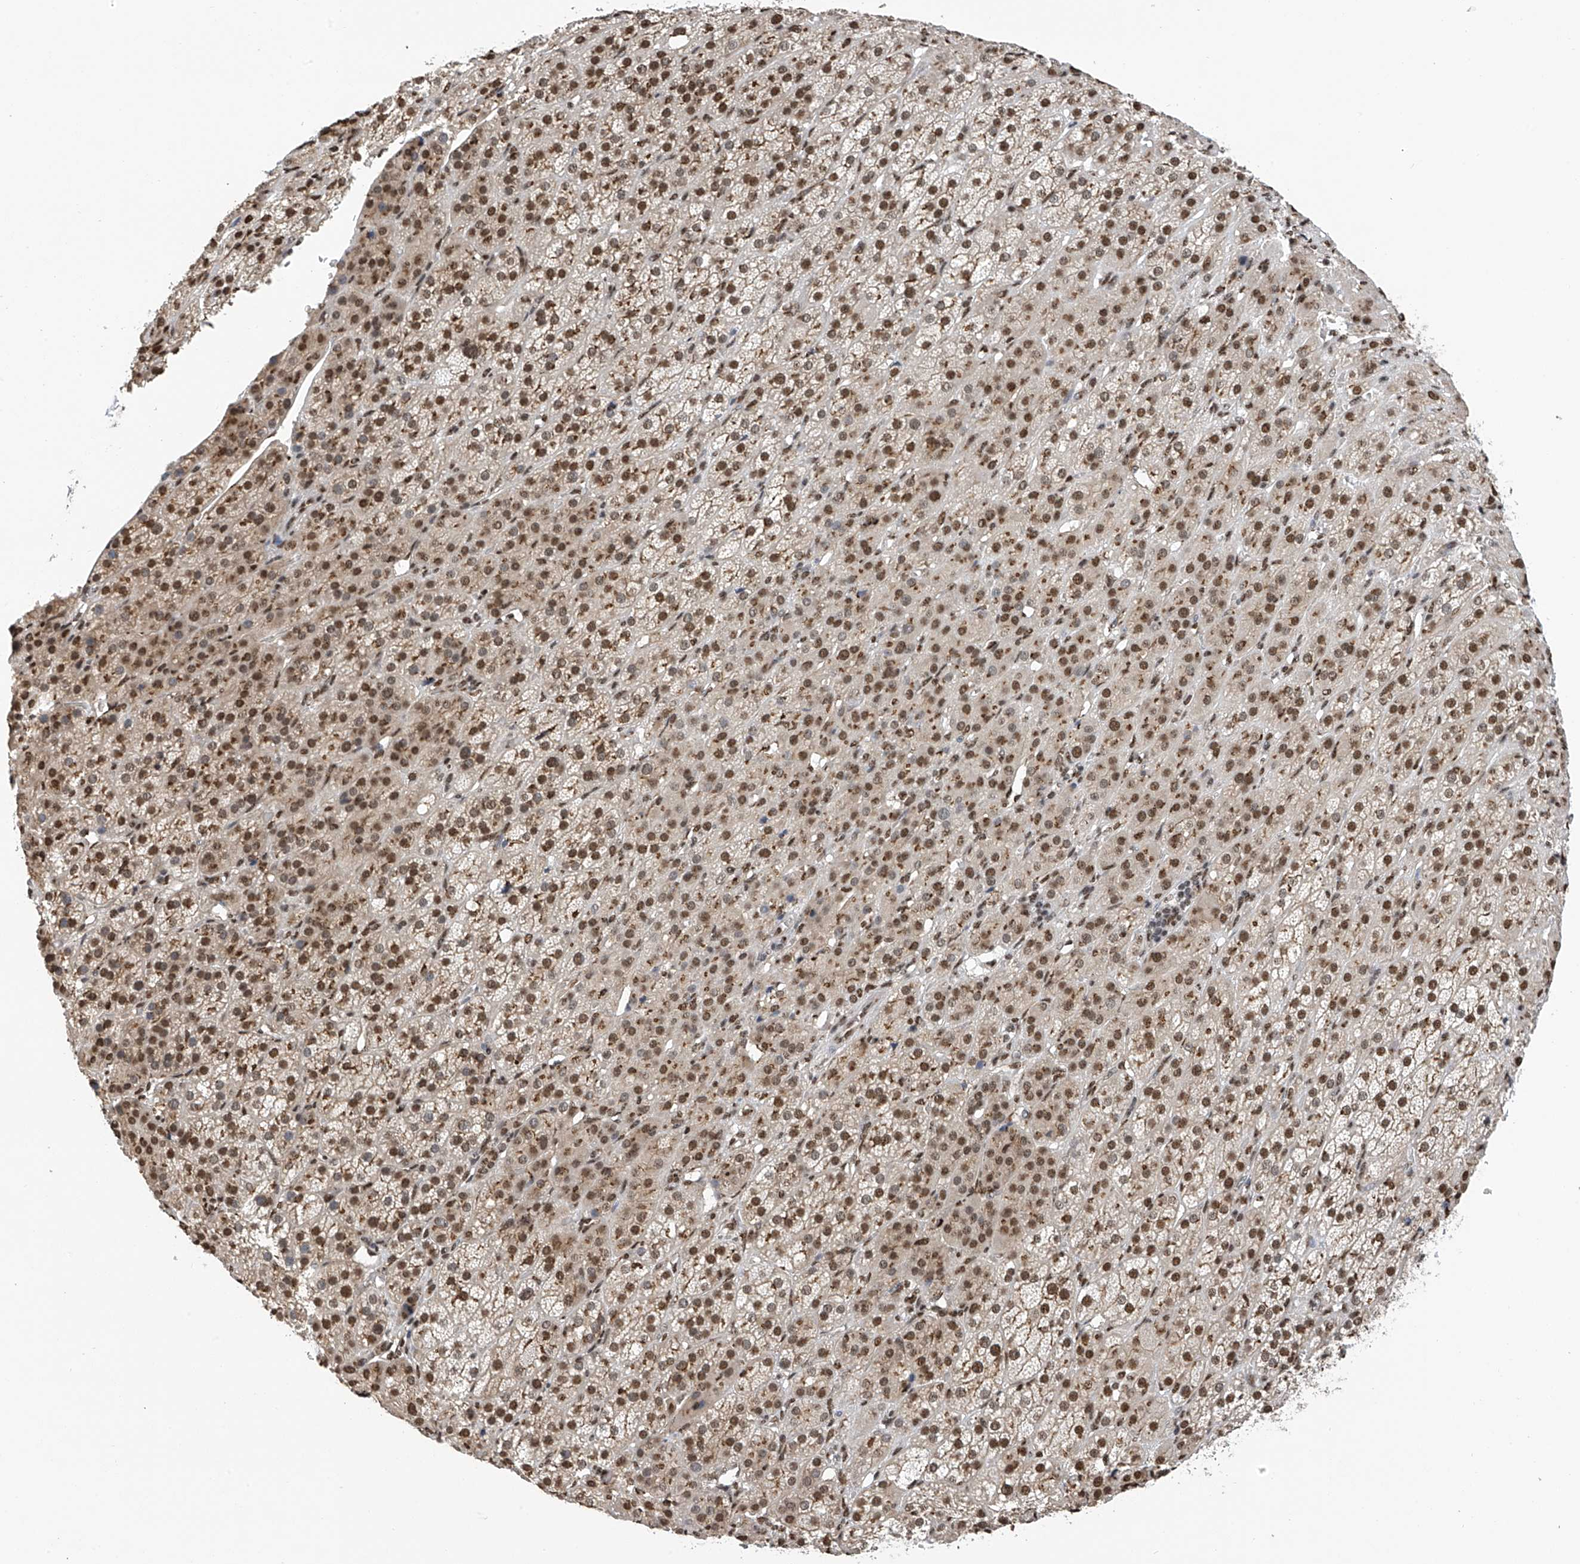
{"staining": {"intensity": "moderate", "quantity": ">75%", "location": "nuclear"}, "tissue": "adrenal gland", "cell_type": "Glandular cells", "image_type": "normal", "snomed": [{"axis": "morphology", "description": "Normal tissue, NOS"}, {"axis": "topography", "description": "Adrenal gland"}], "caption": "DAB immunohistochemical staining of normal adrenal gland exhibits moderate nuclear protein expression in approximately >75% of glandular cells. Ihc stains the protein of interest in brown and the nuclei are stained blue.", "gene": "APLF", "patient": {"sex": "female", "age": 57}}